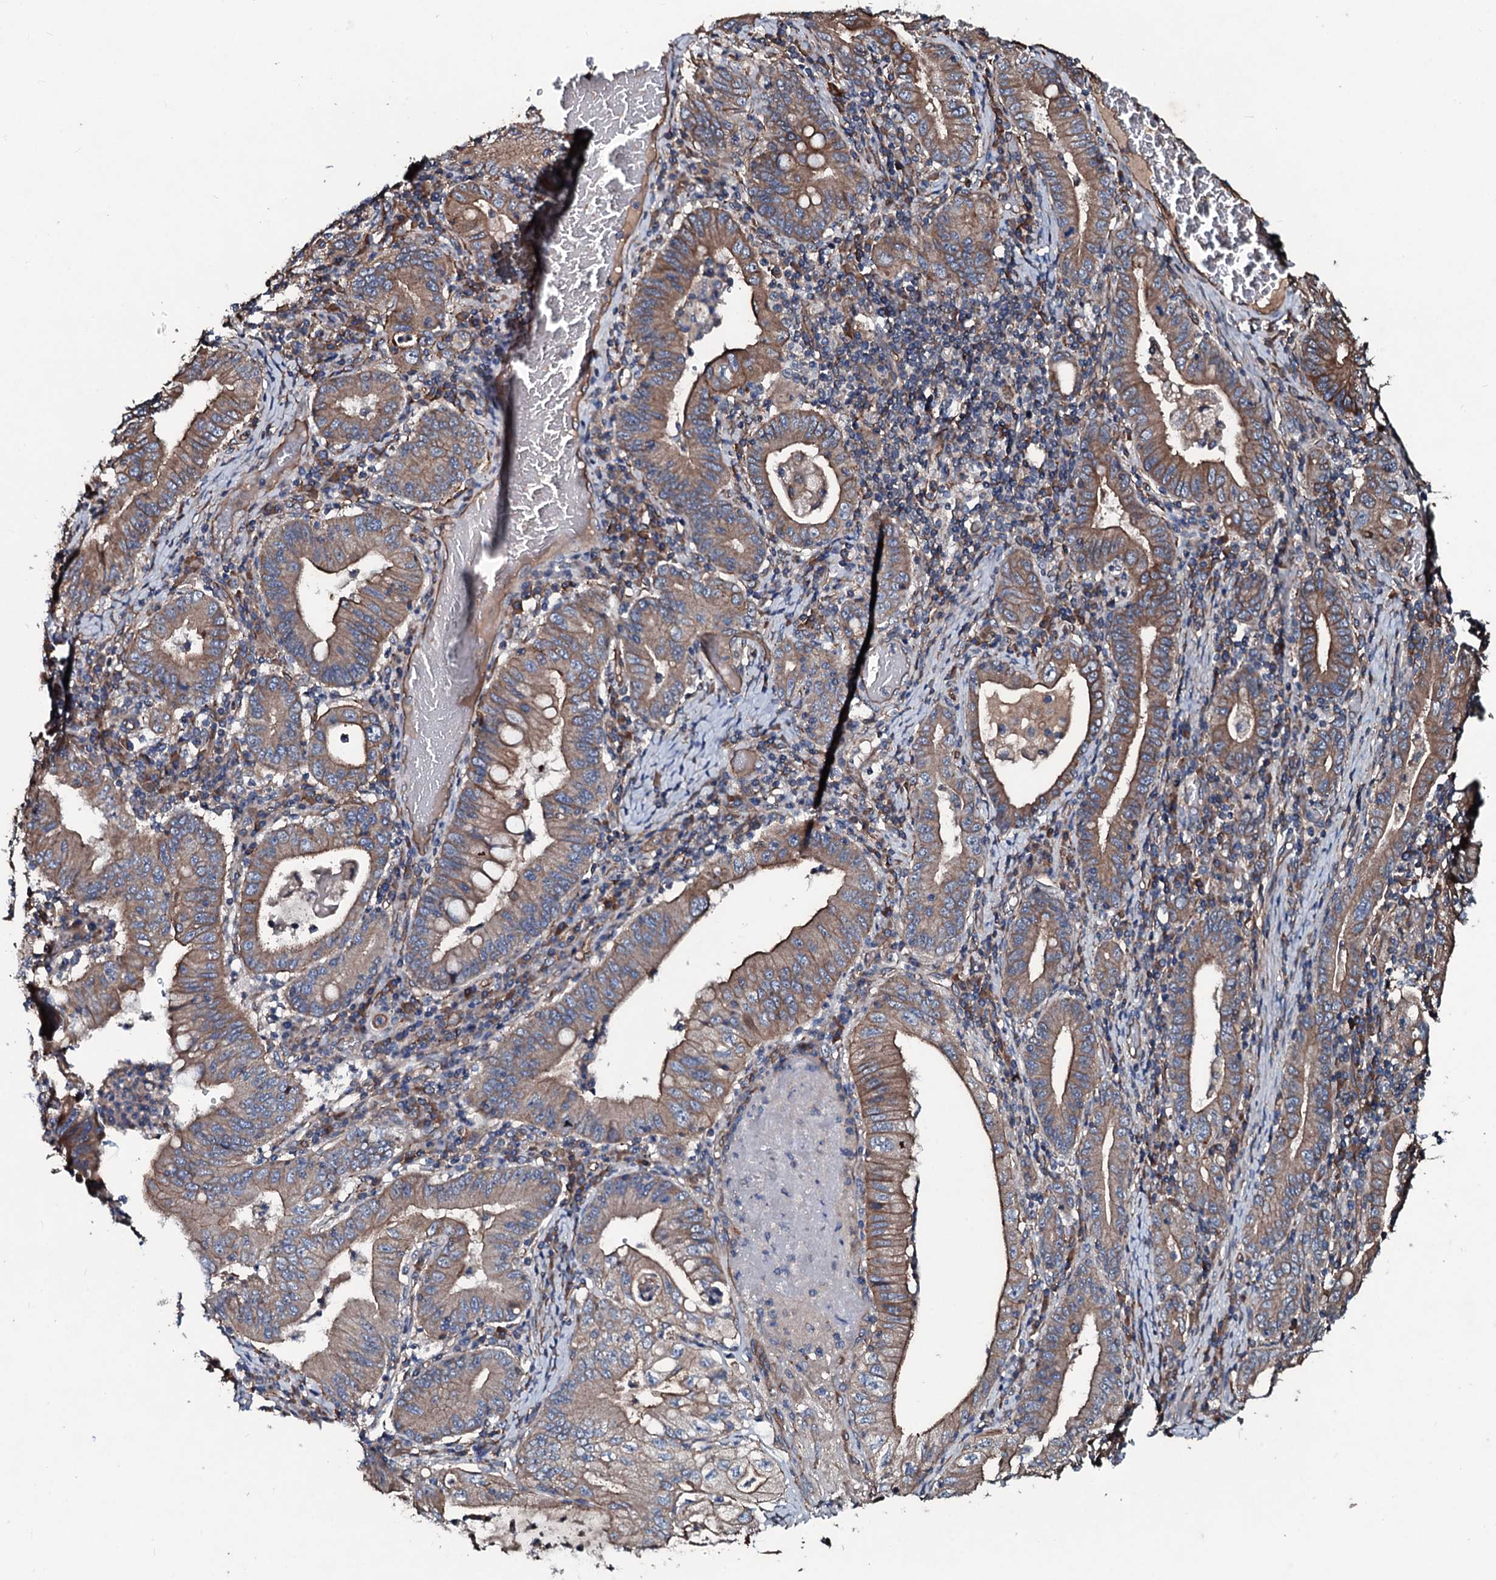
{"staining": {"intensity": "moderate", "quantity": ">75%", "location": "cytoplasmic/membranous"}, "tissue": "stomach cancer", "cell_type": "Tumor cells", "image_type": "cancer", "snomed": [{"axis": "morphology", "description": "Normal tissue, NOS"}, {"axis": "morphology", "description": "Adenocarcinoma, NOS"}, {"axis": "topography", "description": "Esophagus"}, {"axis": "topography", "description": "Stomach, upper"}, {"axis": "topography", "description": "Peripheral nerve tissue"}], "caption": "Protein expression analysis of human stomach adenocarcinoma reveals moderate cytoplasmic/membranous positivity in about >75% of tumor cells.", "gene": "DMAC2", "patient": {"sex": "male", "age": 62}}